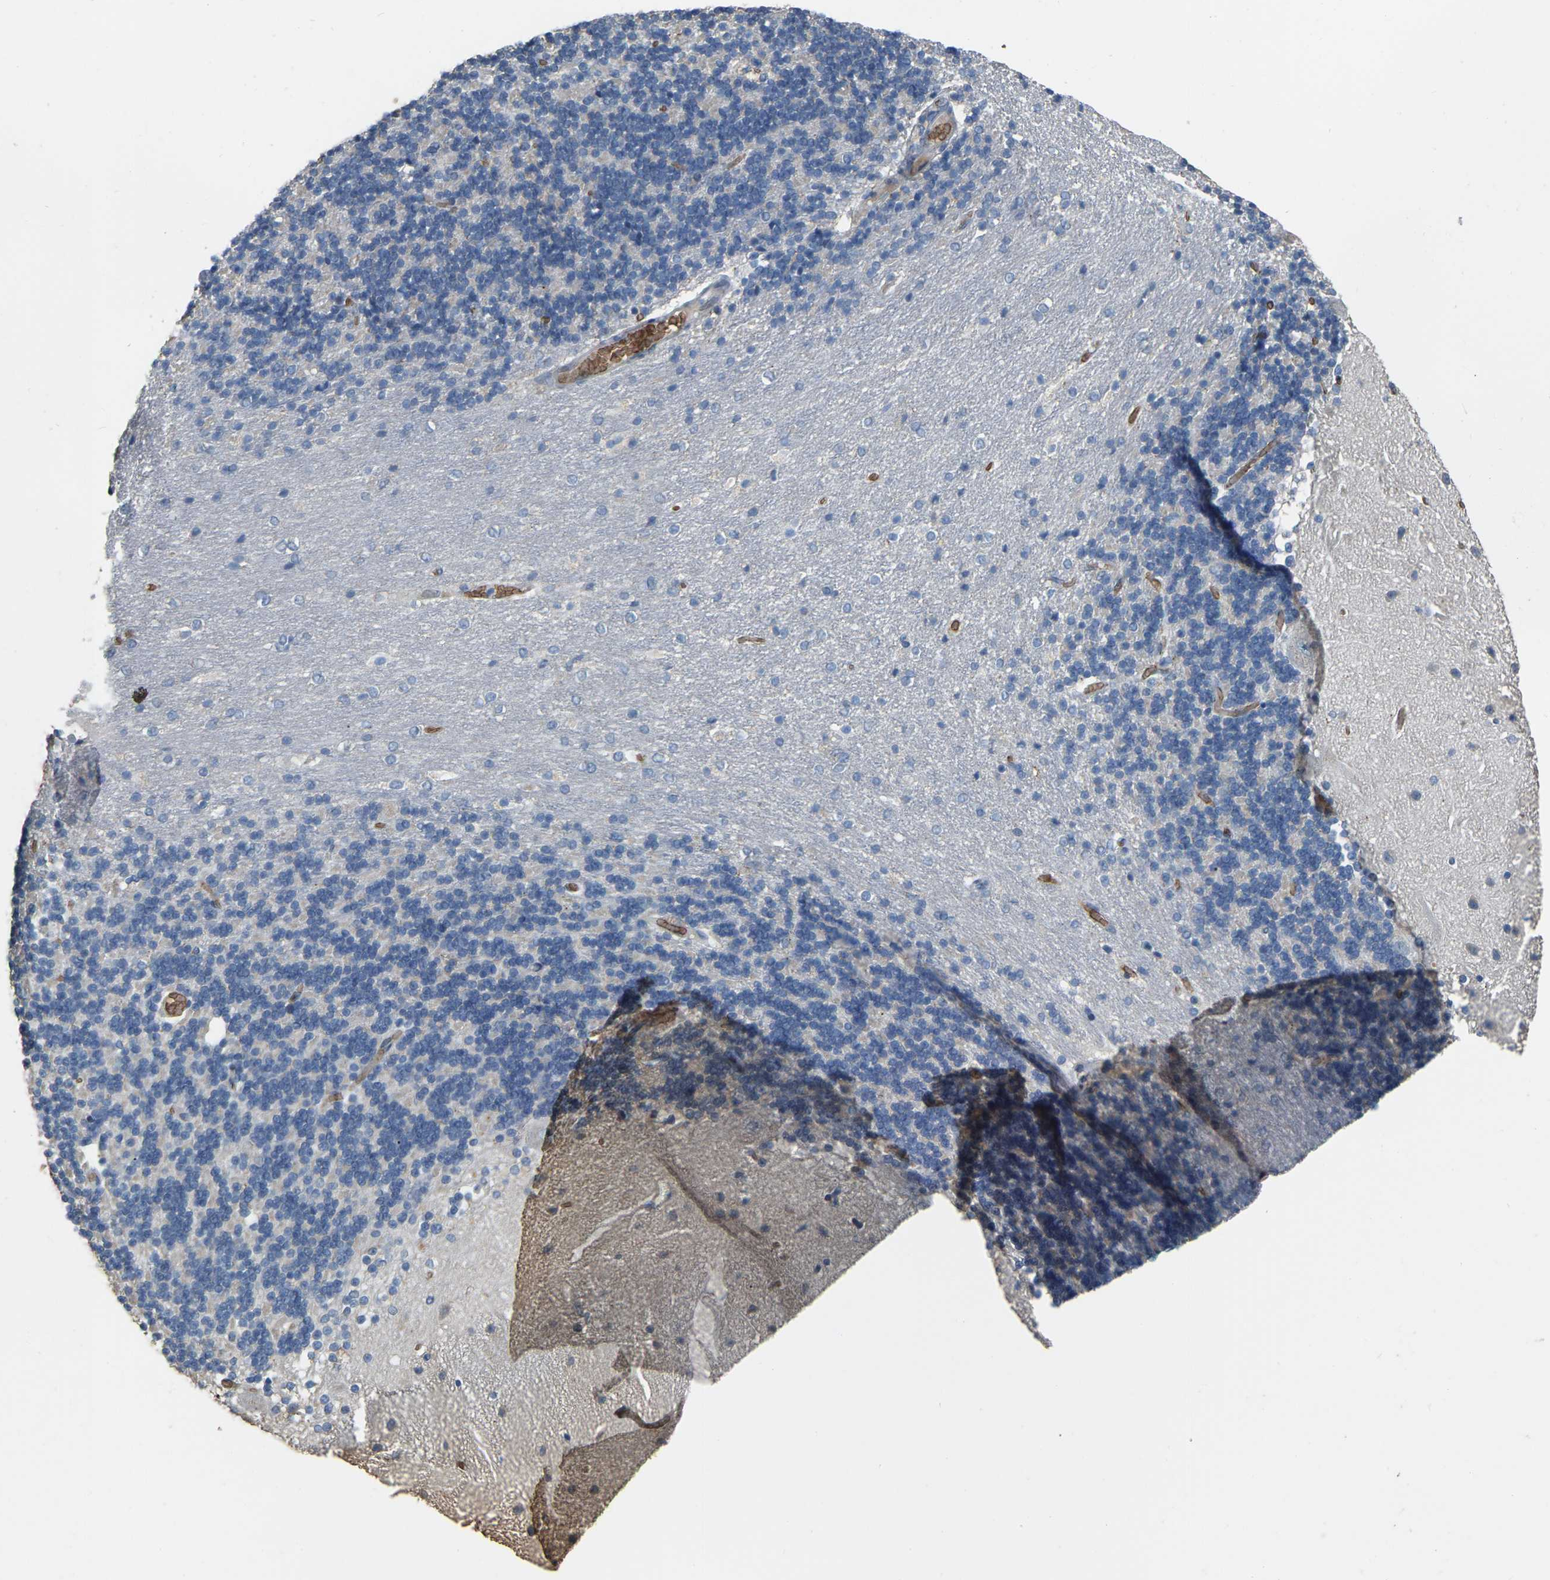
{"staining": {"intensity": "negative", "quantity": "none", "location": "none"}, "tissue": "cerebellum", "cell_type": "Cells in granular layer", "image_type": "normal", "snomed": [{"axis": "morphology", "description": "Normal tissue, NOS"}, {"axis": "topography", "description": "Cerebellum"}], "caption": "Cells in granular layer show no significant protein expression in normal cerebellum.", "gene": "CFAP298", "patient": {"sex": "female", "age": 54}}